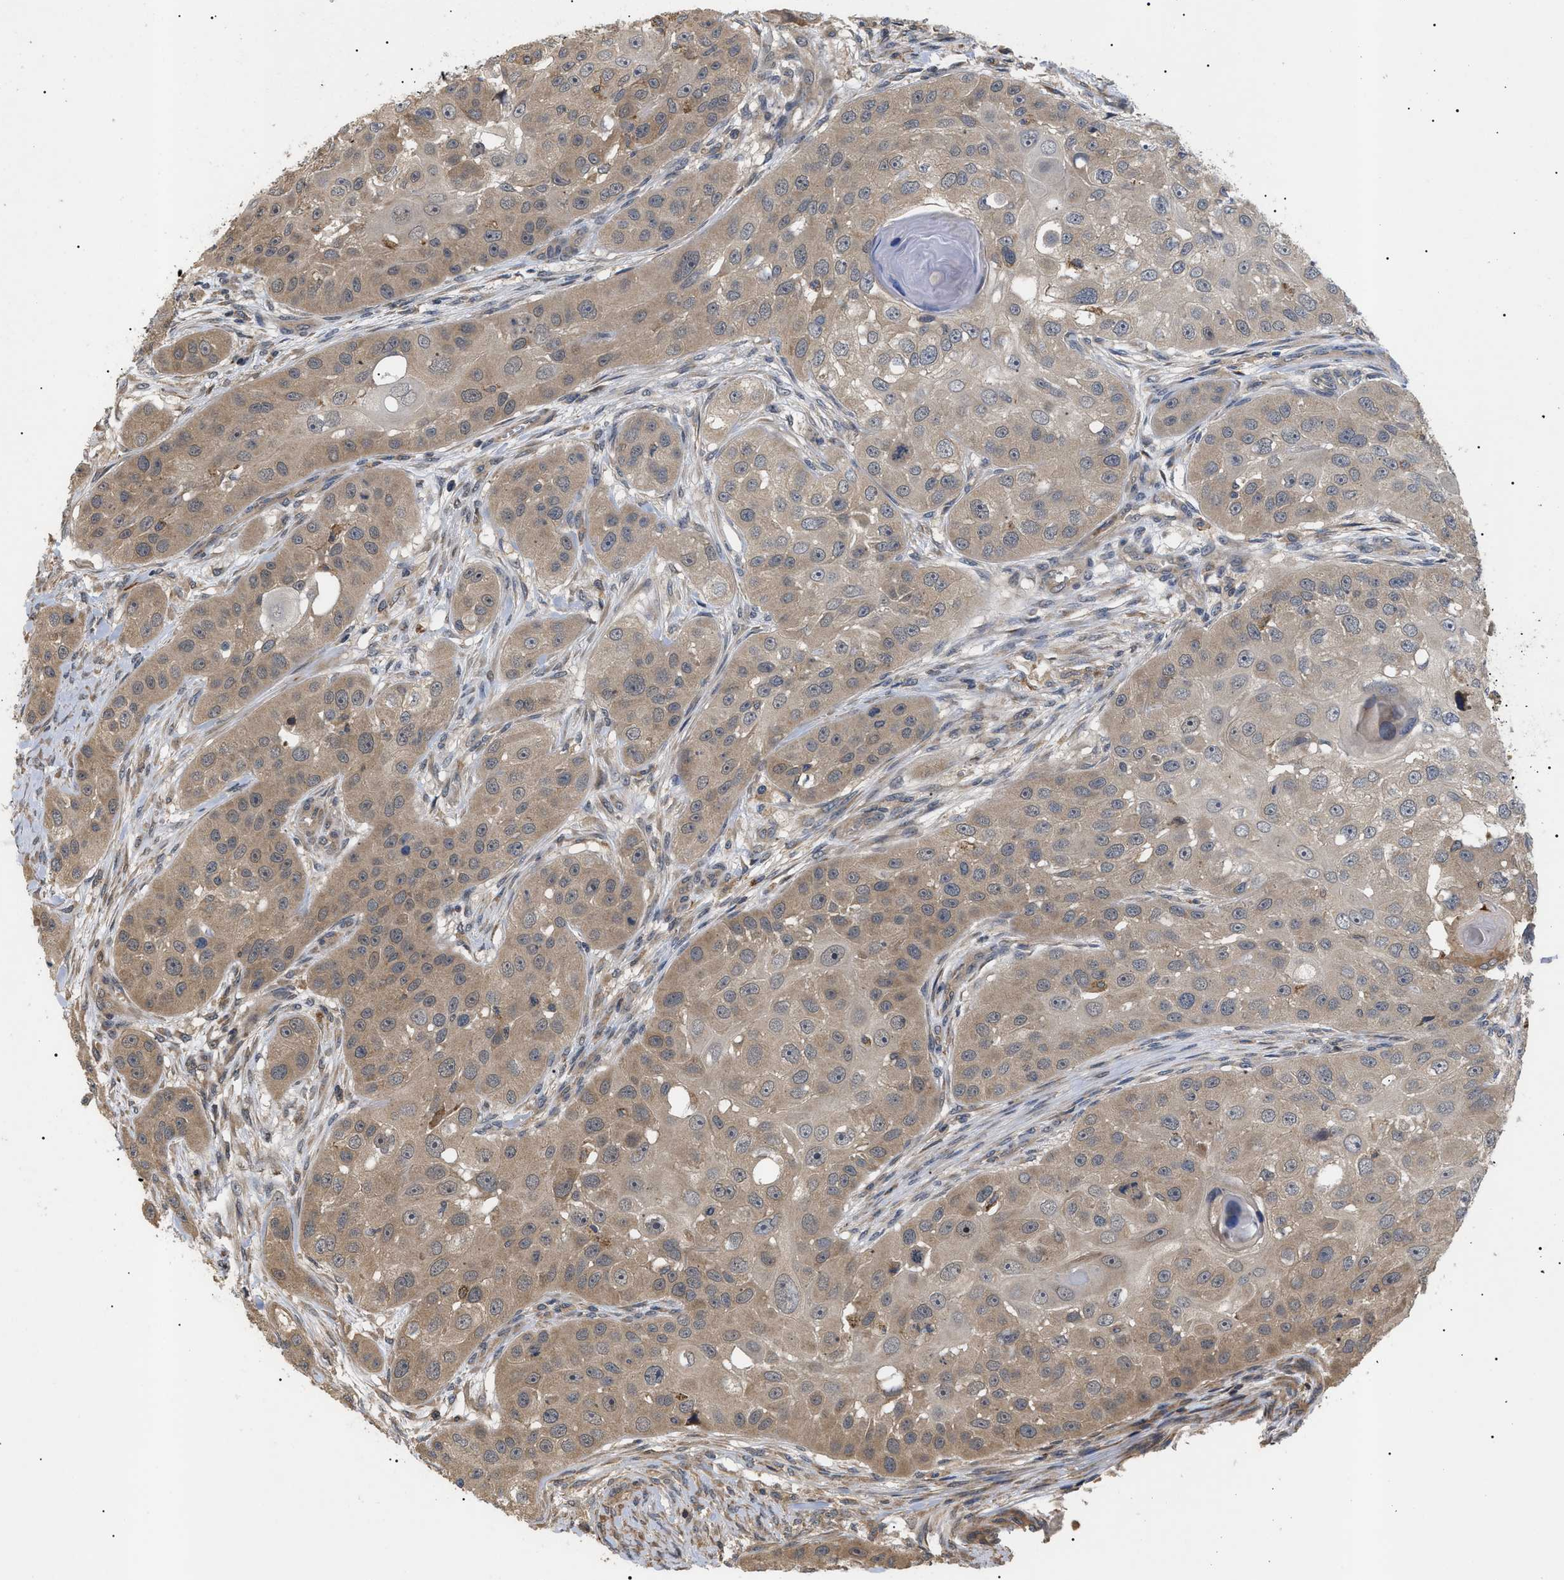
{"staining": {"intensity": "weak", "quantity": ">75%", "location": "cytoplasmic/membranous,nuclear"}, "tissue": "head and neck cancer", "cell_type": "Tumor cells", "image_type": "cancer", "snomed": [{"axis": "morphology", "description": "Normal tissue, NOS"}, {"axis": "morphology", "description": "Squamous cell carcinoma, NOS"}, {"axis": "topography", "description": "Skeletal muscle"}, {"axis": "topography", "description": "Head-Neck"}], "caption": "Immunohistochemical staining of human head and neck cancer displays weak cytoplasmic/membranous and nuclear protein expression in approximately >75% of tumor cells.", "gene": "ASTL", "patient": {"sex": "male", "age": 51}}